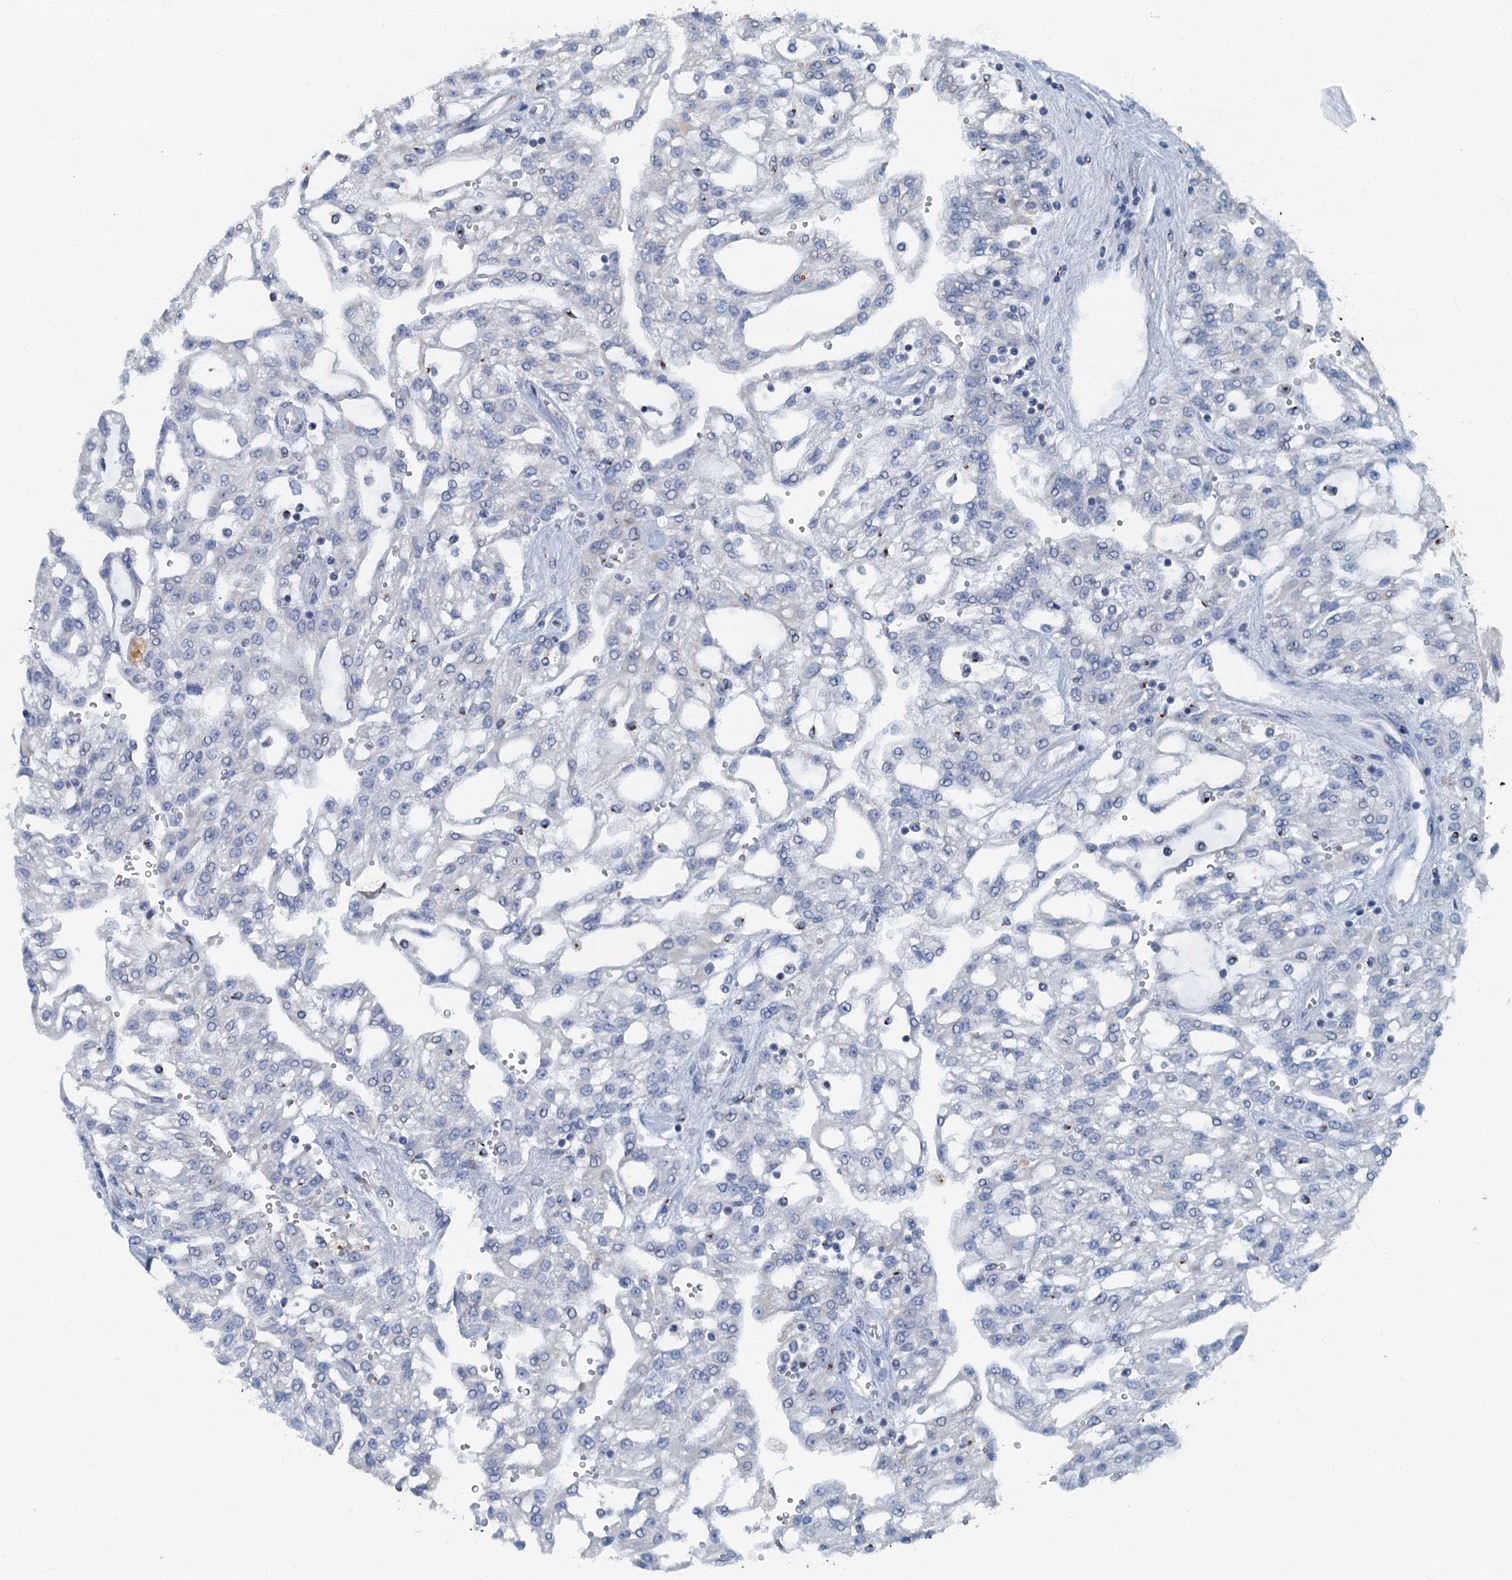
{"staining": {"intensity": "negative", "quantity": "none", "location": "none"}, "tissue": "renal cancer", "cell_type": "Tumor cells", "image_type": "cancer", "snomed": [{"axis": "morphology", "description": "Adenocarcinoma, NOS"}, {"axis": "topography", "description": "Kidney"}], "caption": "An immunohistochemistry micrograph of renal adenocarcinoma is shown. There is no staining in tumor cells of renal adenocarcinoma.", "gene": "LYPD3", "patient": {"sex": "male", "age": 63}}